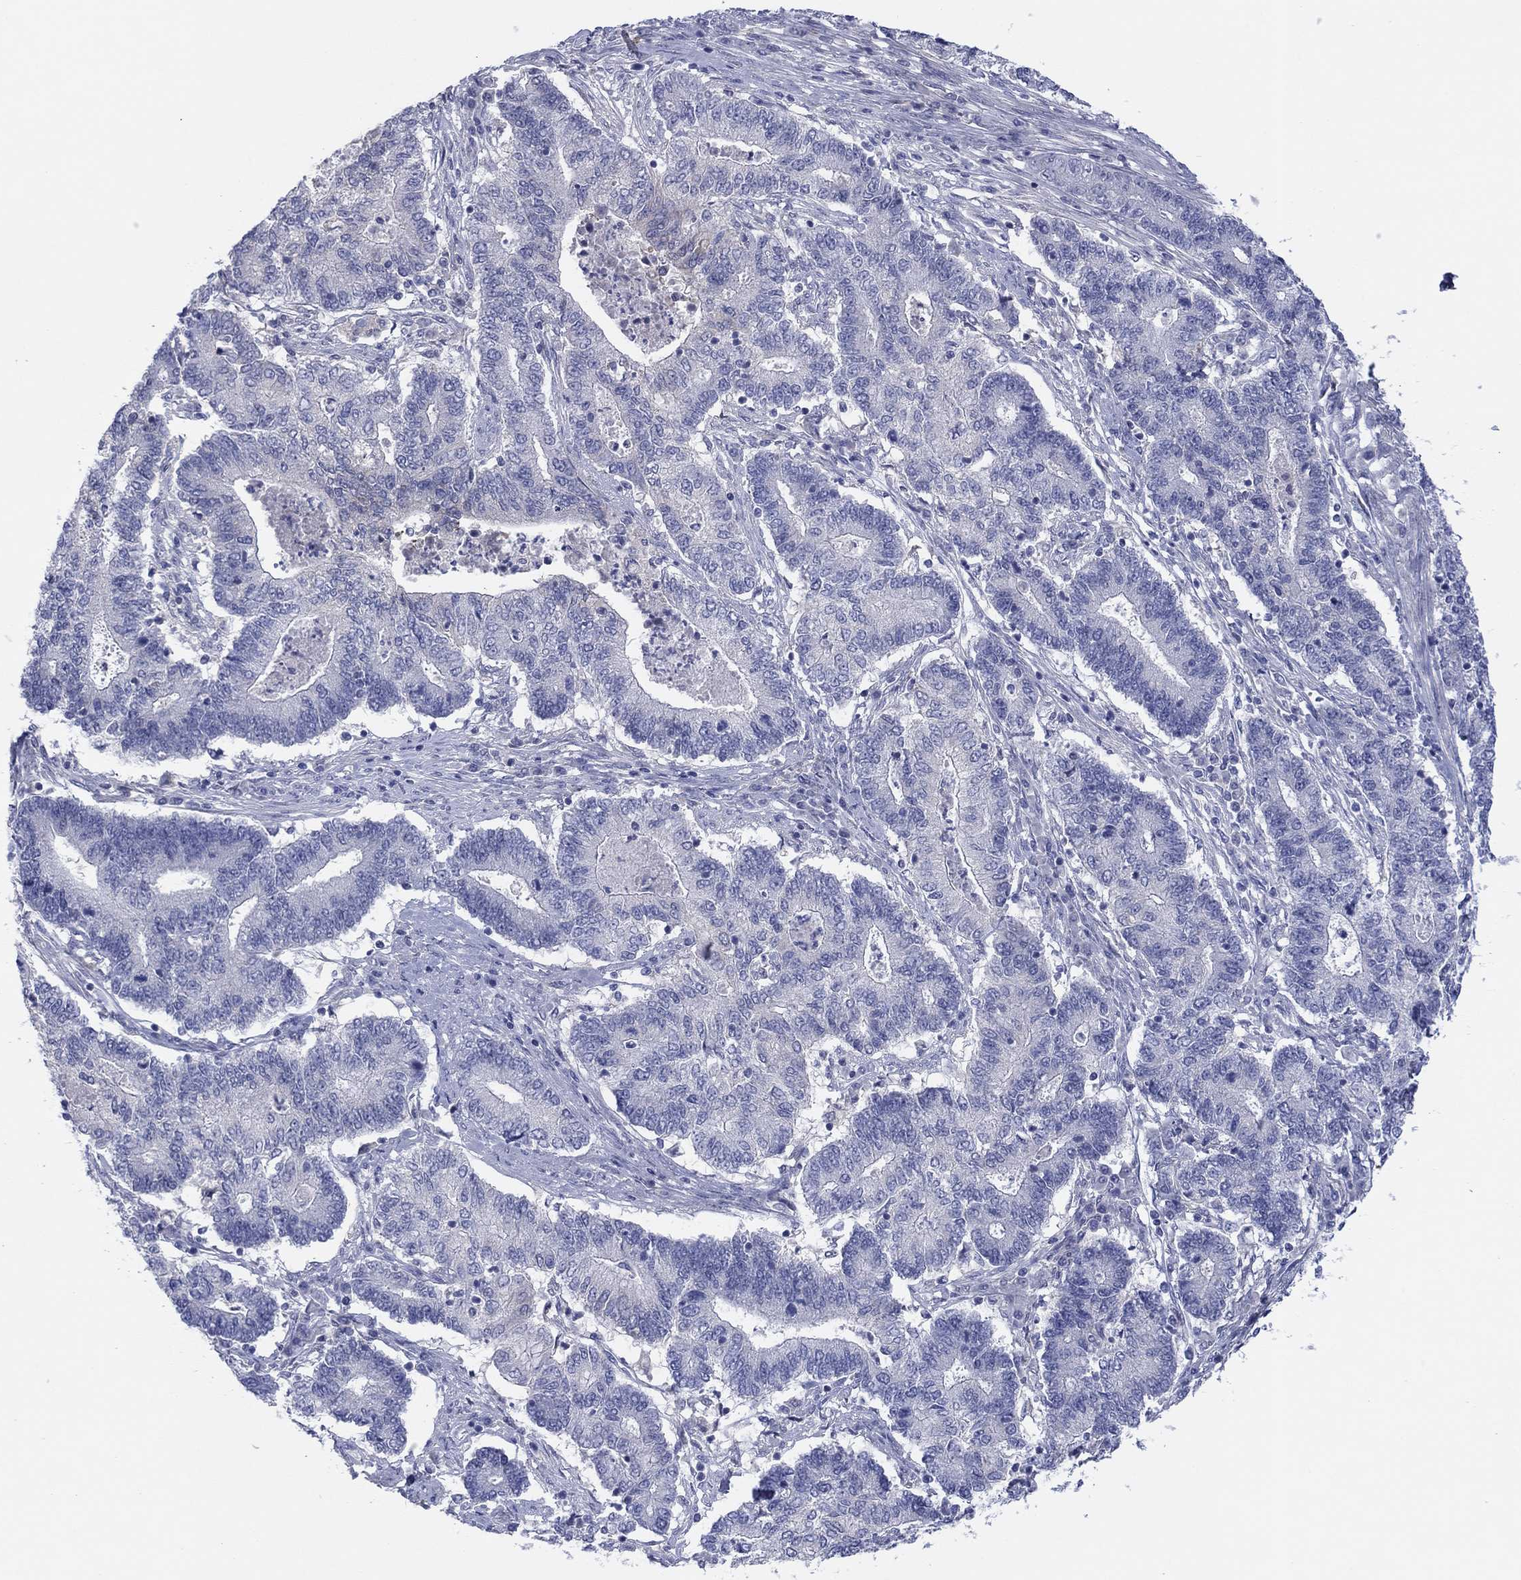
{"staining": {"intensity": "negative", "quantity": "none", "location": "none"}, "tissue": "endometrial cancer", "cell_type": "Tumor cells", "image_type": "cancer", "snomed": [{"axis": "morphology", "description": "Adenocarcinoma, NOS"}, {"axis": "topography", "description": "Uterus"}, {"axis": "topography", "description": "Endometrium"}], "caption": "Endometrial cancer was stained to show a protein in brown. There is no significant expression in tumor cells.", "gene": "CYP2B6", "patient": {"sex": "female", "age": 54}}